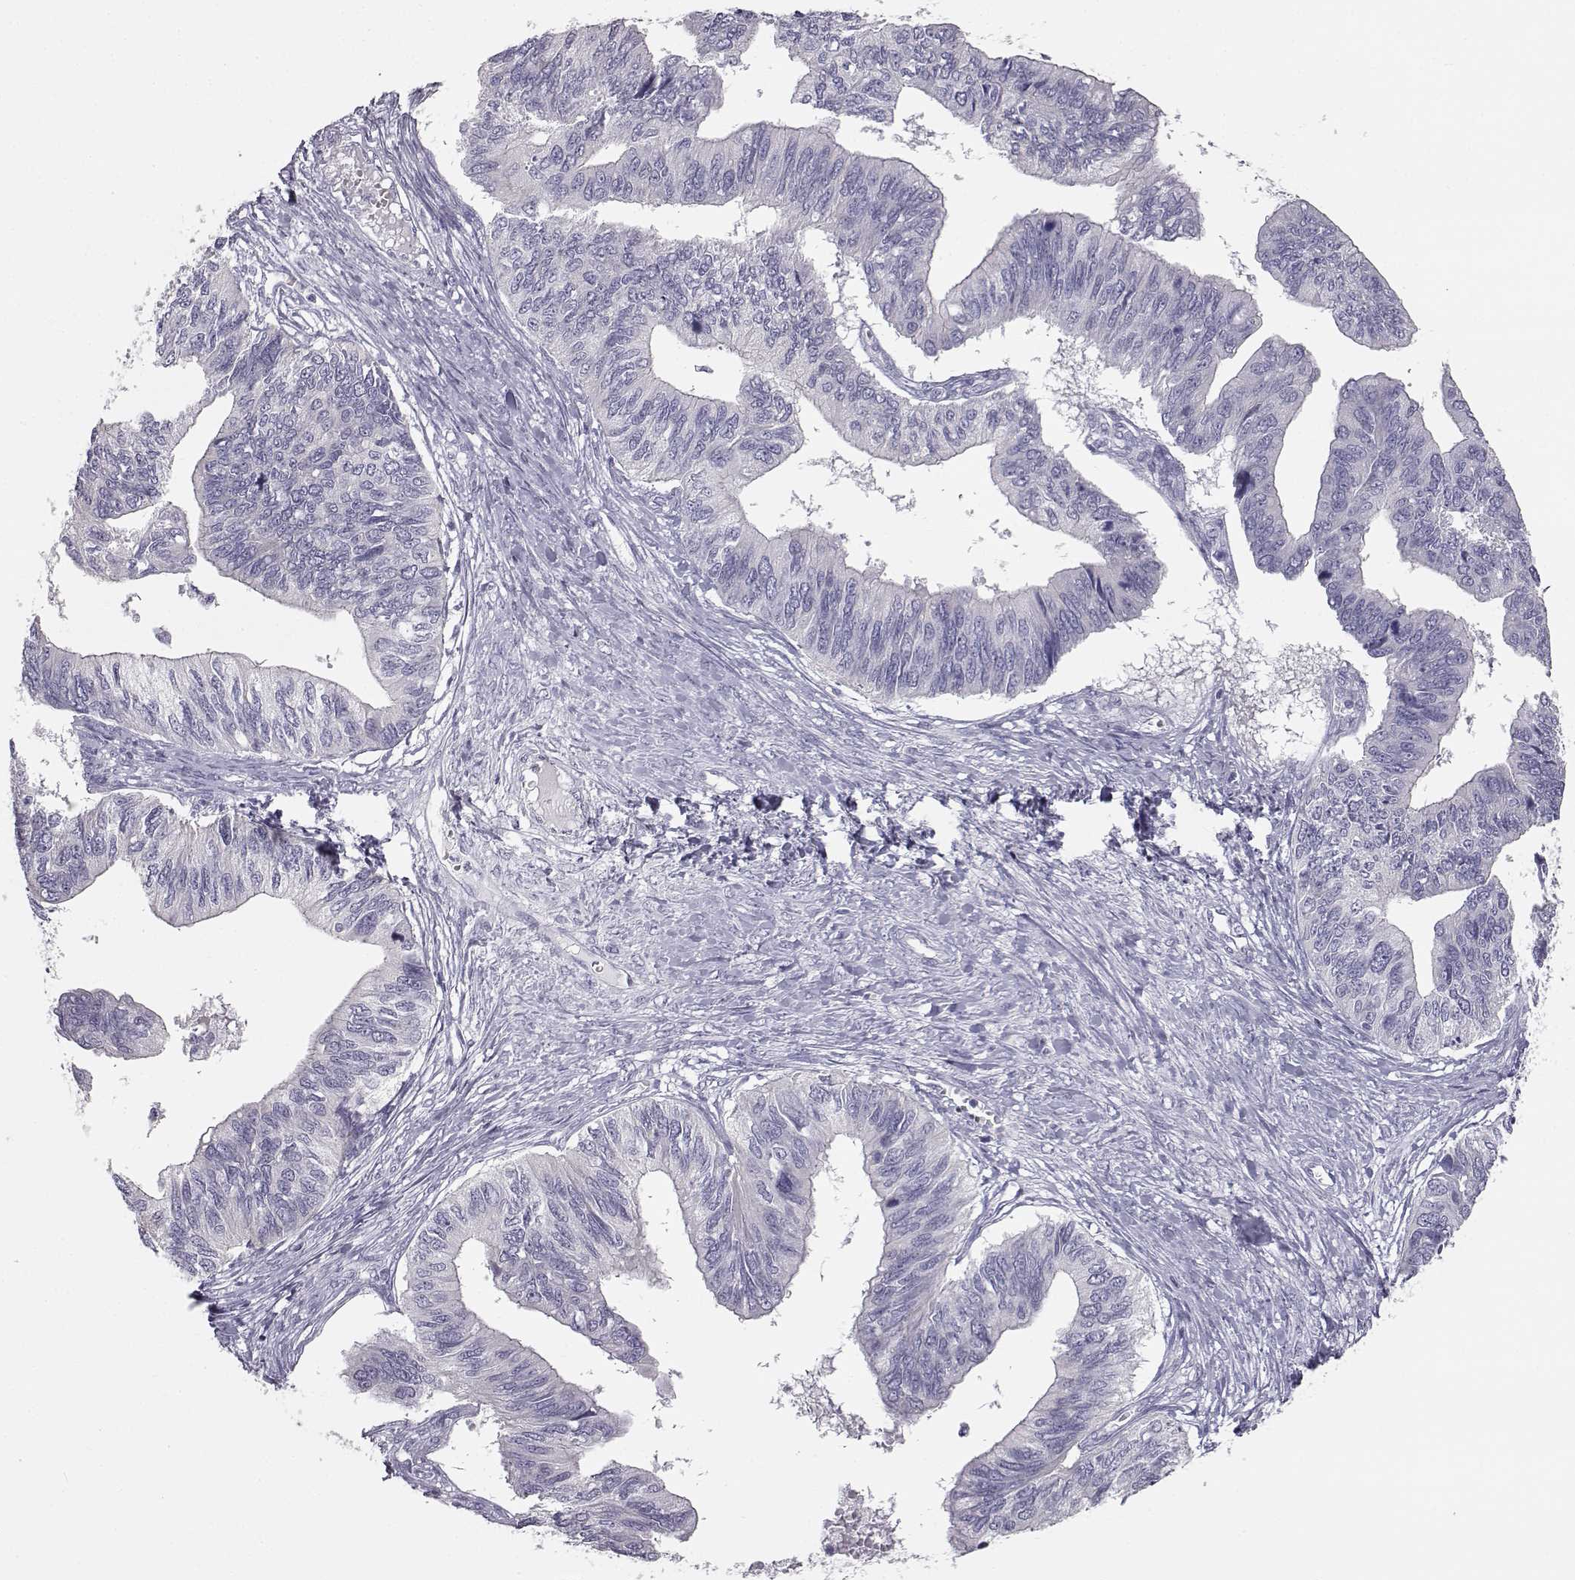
{"staining": {"intensity": "negative", "quantity": "none", "location": "none"}, "tissue": "ovarian cancer", "cell_type": "Tumor cells", "image_type": "cancer", "snomed": [{"axis": "morphology", "description": "Cystadenocarcinoma, mucinous, NOS"}, {"axis": "topography", "description": "Ovary"}], "caption": "A photomicrograph of human ovarian cancer (mucinous cystadenocarcinoma) is negative for staining in tumor cells. (Stains: DAB (3,3'-diaminobenzidine) IHC with hematoxylin counter stain, Microscopy: brightfield microscopy at high magnification).", "gene": "MYCBPAP", "patient": {"sex": "female", "age": 76}}